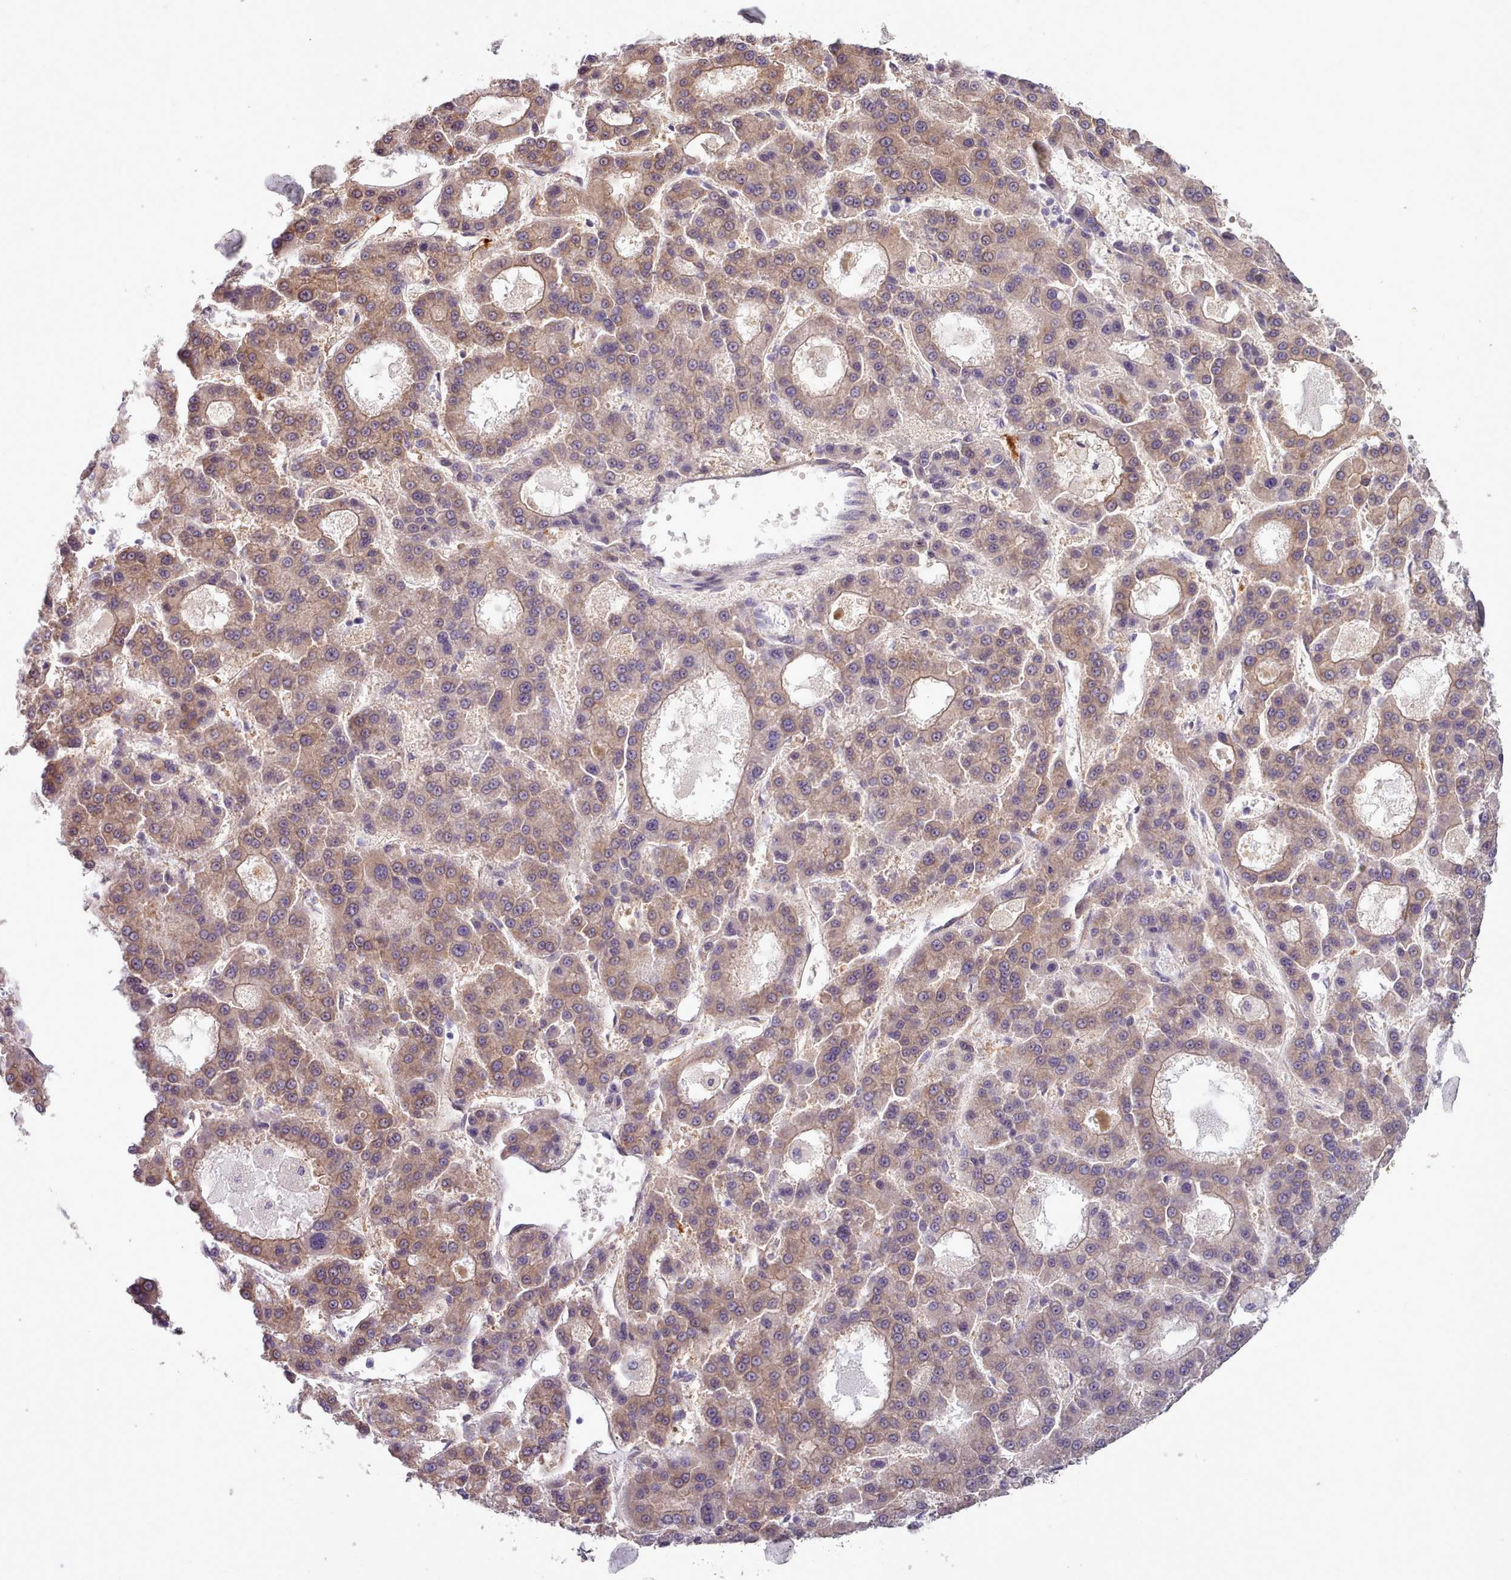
{"staining": {"intensity": "moderate", "quantity": ">75%", "location": "cytoplasmic/membranous"}, "tissue": "liver cancer", "cell_type": "Tumor cells", "image_type": "cancer", "snomed": [{"axis": "morphology", "description": "Carcinoma, Hepatocellular, NOS"}, {"axis": "topography", "description": "Liver"}], "caption": "Liver hepatocellular carcinoma tissue shows moderate cytoplasmic/membranous positivity in about >75% of tumor cells, visualized by immunohistochemistry.", "gene": "DPF1", "patient": {"sex": "male", "age": 70}}